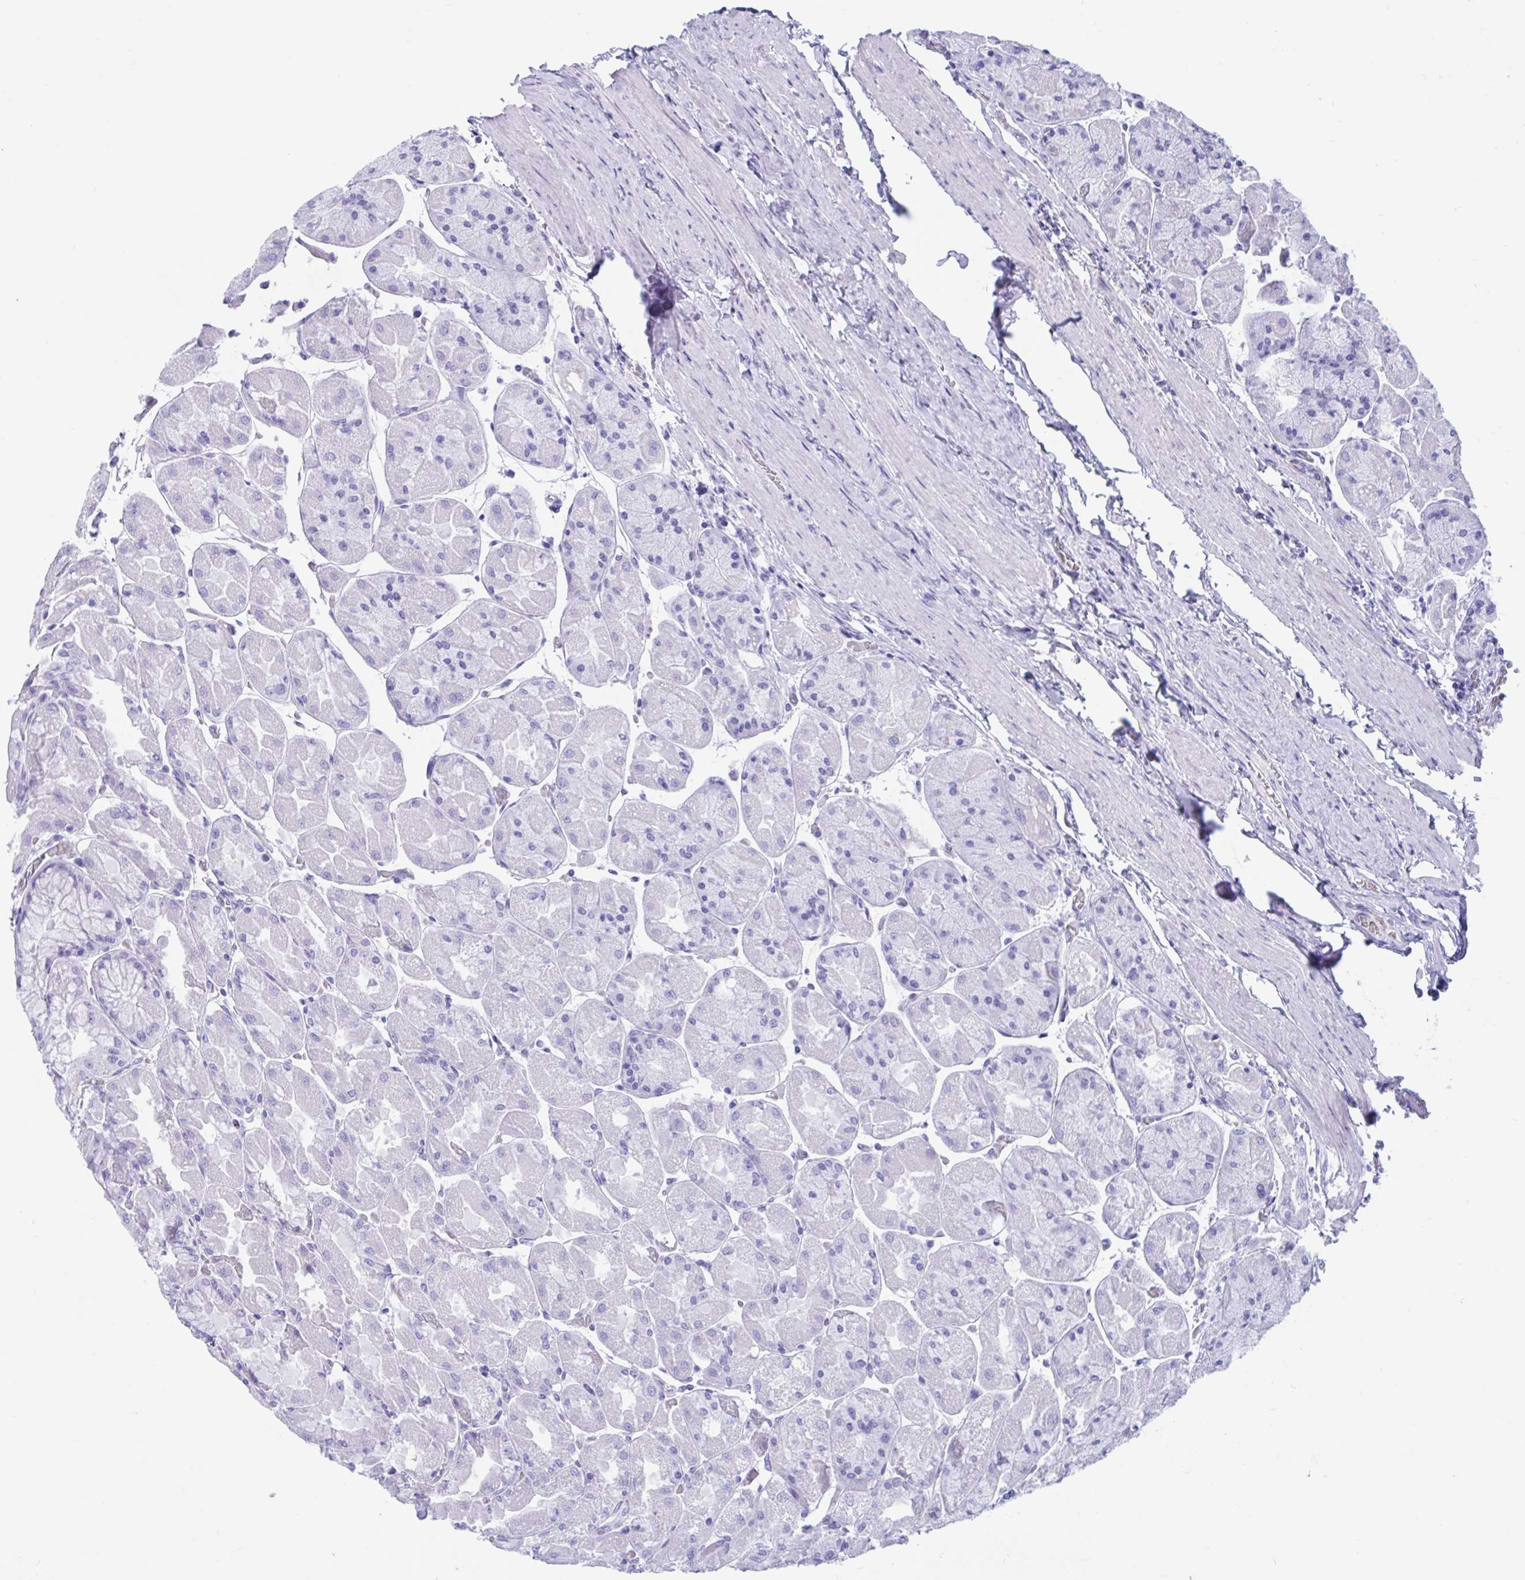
{"staining": {"intensity": "negative", "quantity": "none", "location": "none"}, "tissue": "stomach", "cell_type": "Glandular cells", "image_type": "normal", "snomed": [{"axis": "morphology", "description": "Normal tissue, NOS"}, {"axis": "topography", "description": "Stomach"}], "caption": "DAB immunohistochemical staining of normal human stomach exhibits no significant staining in glandular cells. (DAB (3,3'-diaminobenzidine) immunohistochemistry visualized using brightfield microscopy, high magnification).", "gene": "TMEM35A", "patient": {"sex": "female", "age": 61}}